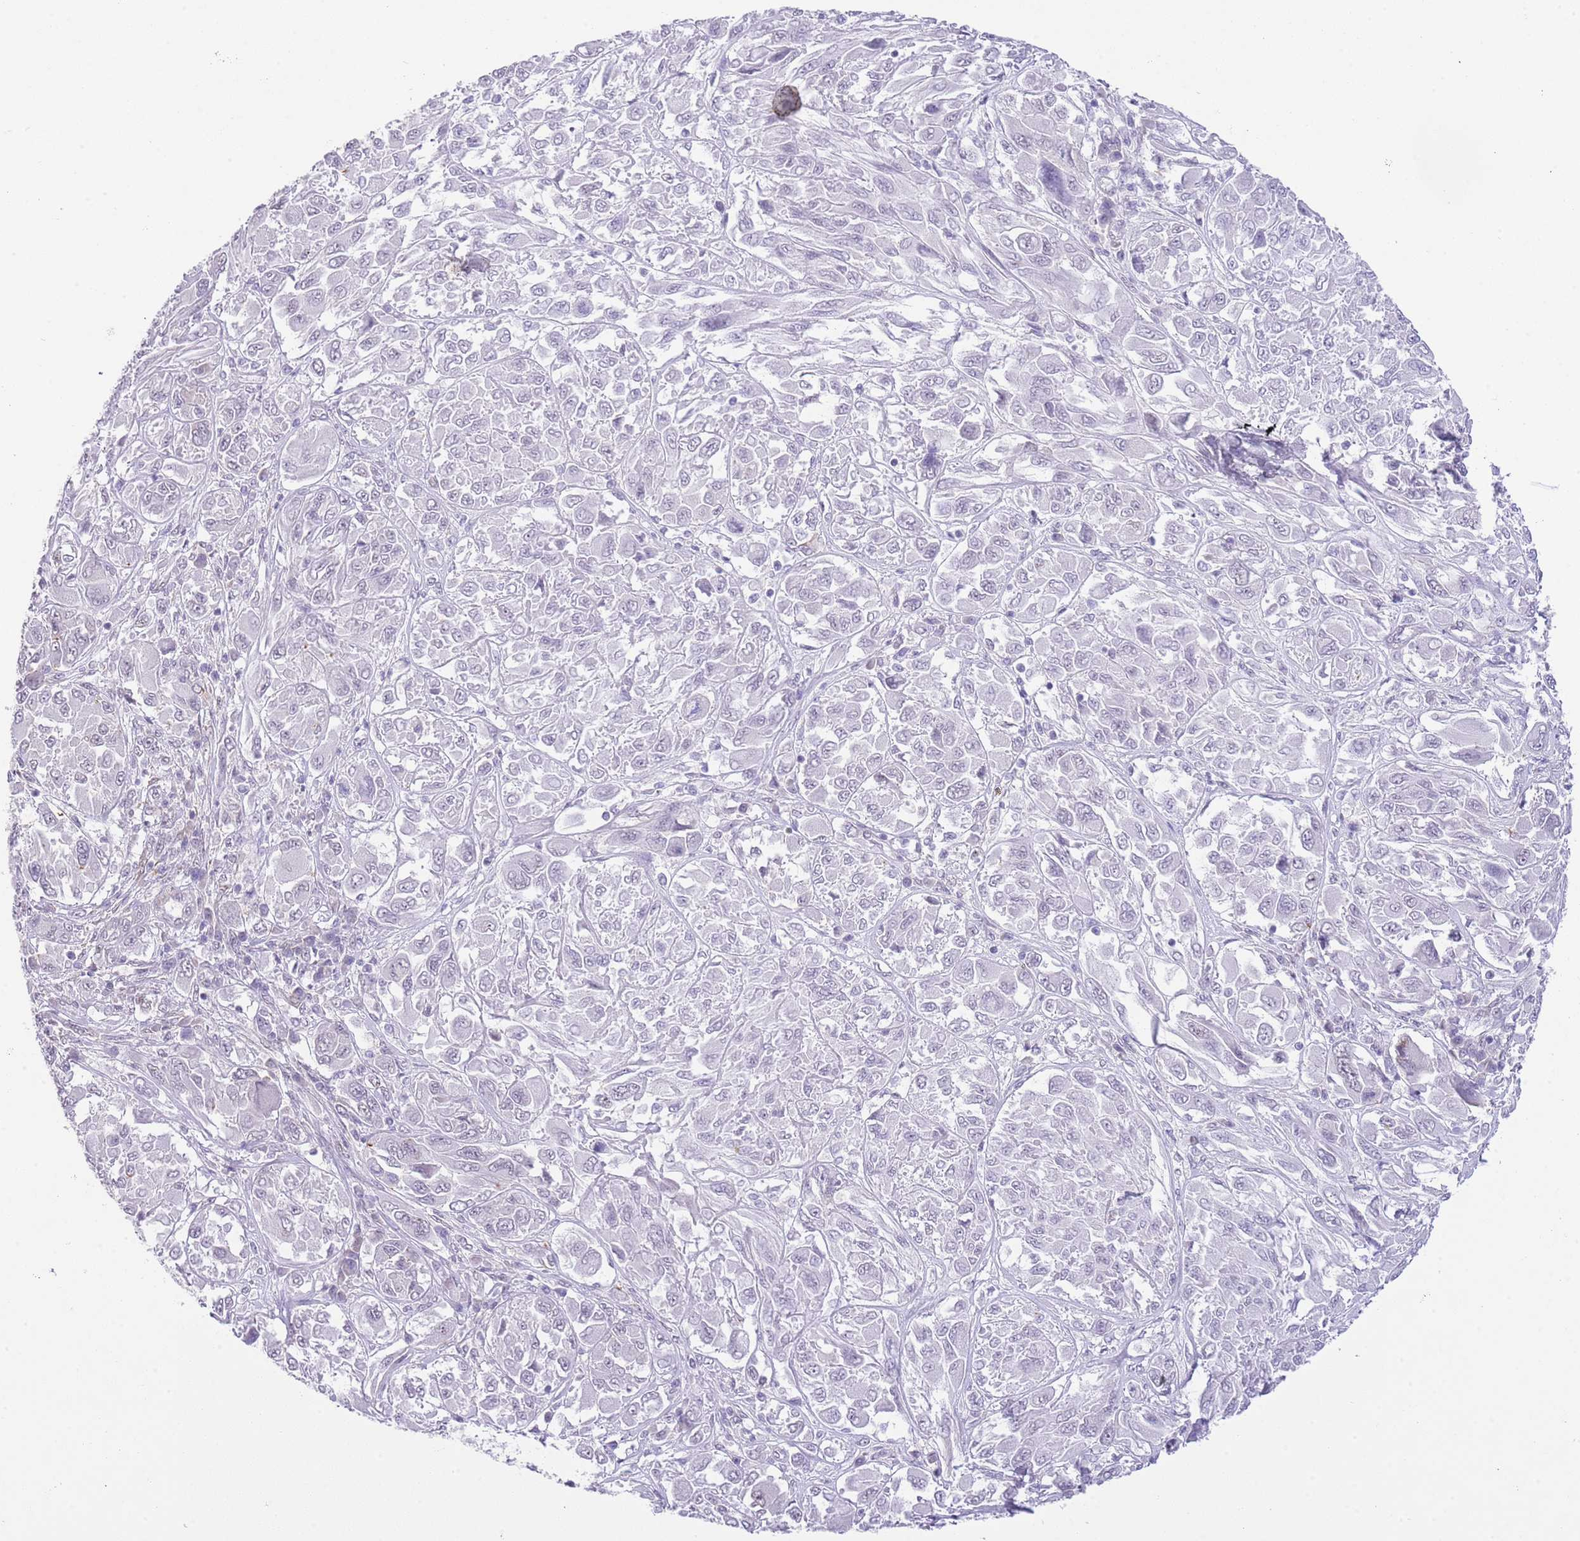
{"staining": {"intensity": "negative", "quantity": "none", "location": "none"}, "tissue": "melanoma", "cell_type": "Tumor cells", "image_type": "cancer", "snomed": [{"axis": "morphology", "description": "Malignant melanoma, NOS"}, {"axis": "topography", "description": "Skin"}], "caption": "Immunohistochemical staining of human malignant melanoma exhibits no significant positivity in tumor cells.", "gene": "MIDN", "patient": {"sex": "female", "age": 91}}